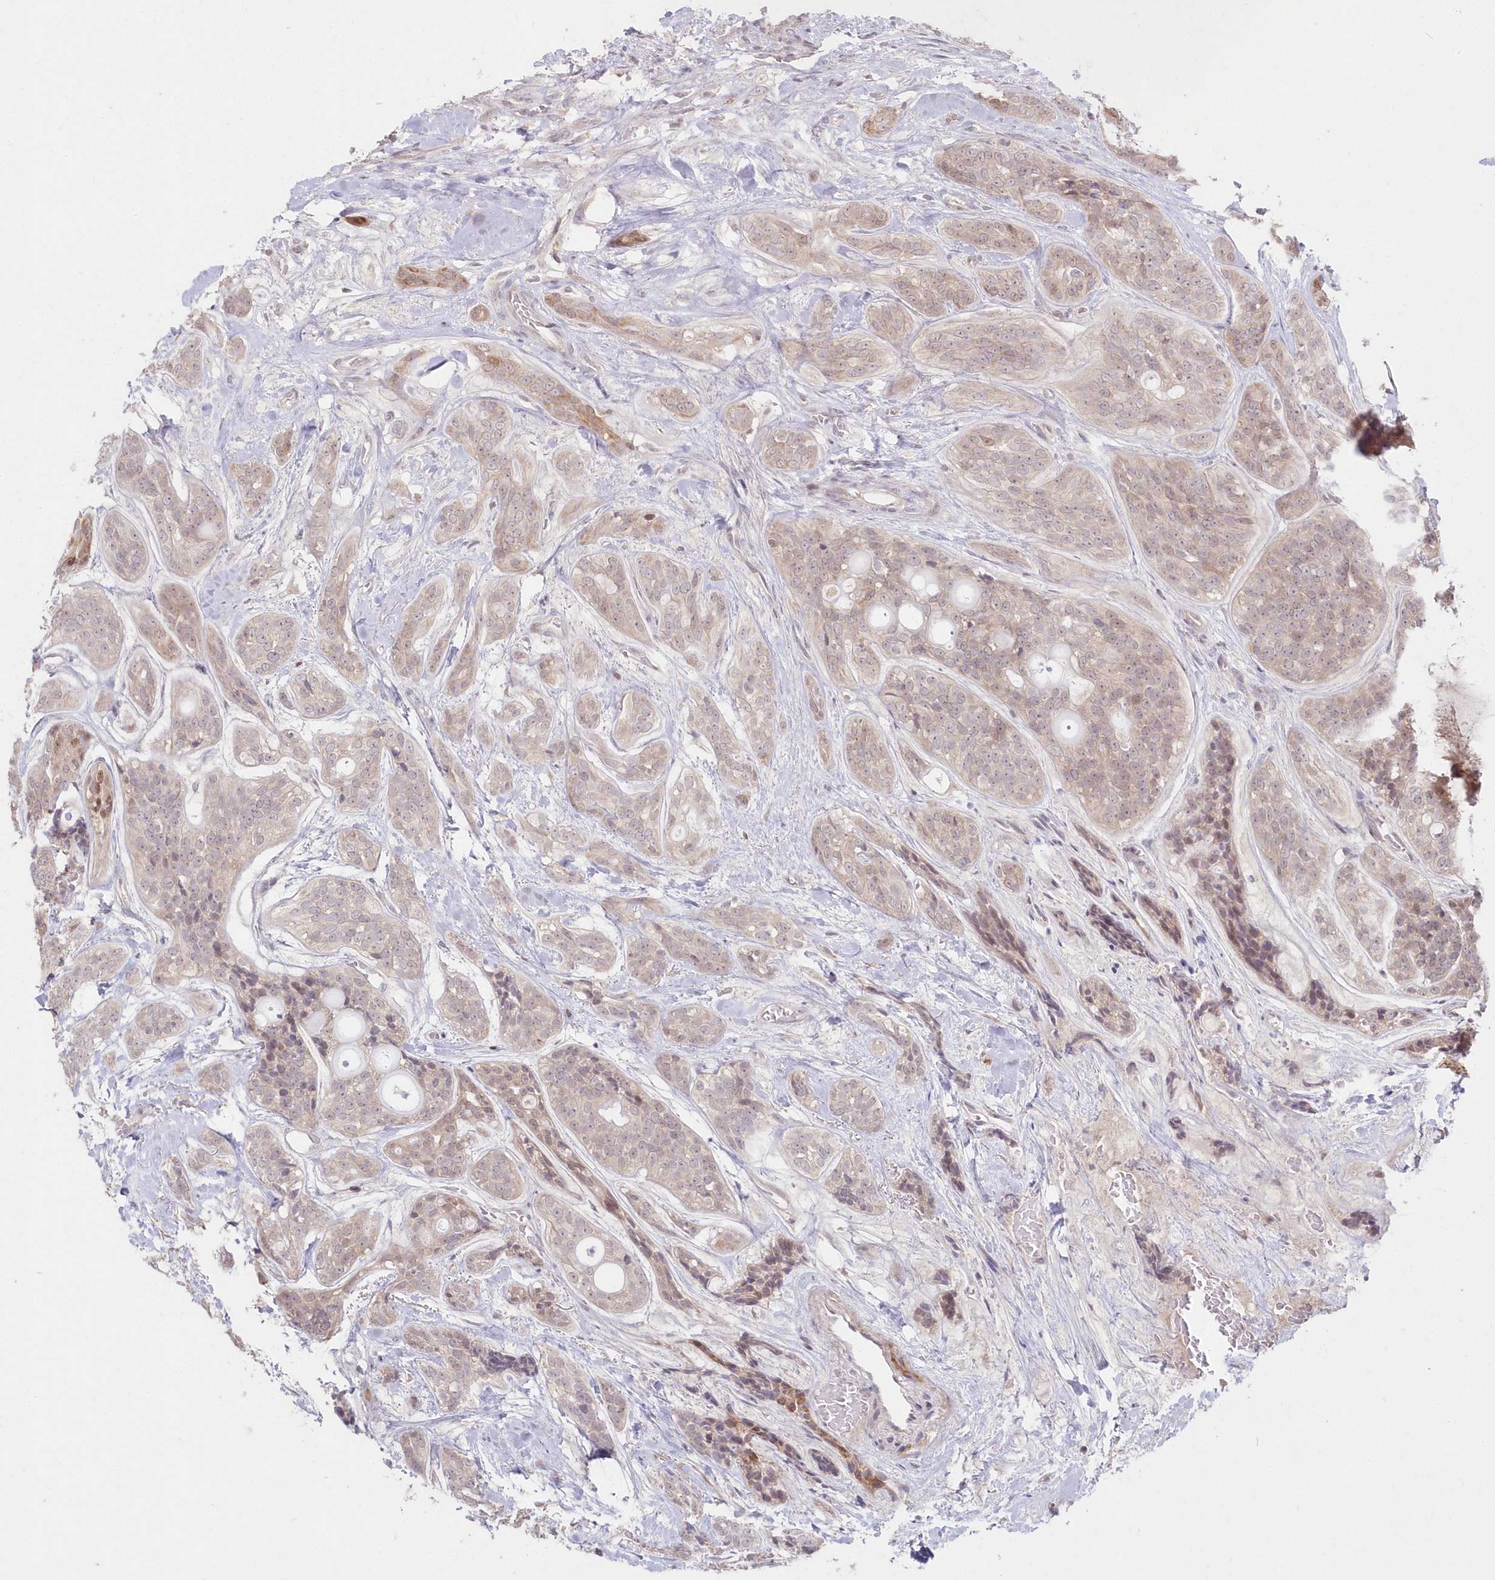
{"staining": {"intensity": "weak", "quantity": "<25%", "location": "cytoplasmic/membranous,nuclear"}, "tissue": "head and neck cancer", "cell_type": "Tumor cells", "image_type": "cancer", "snomed": [{"axis": "morphology", "description": "Adenocarcinoma, NOS"}, {"axis": "topography", "description": "Head-Neck"}], "caption": "A high-resolution micrograph shows immunohistochemistry (IHC) staining of head and neck cancer, which exhibits no significant expression in tumor cells. The staining is performed using DAB (3,3'-diaminobenzidine) brown chromogen with nuclei counter-stained in using hematoxylin.", "gene": "ASCC1", "patient": {"sex": "male", "age": 66}}